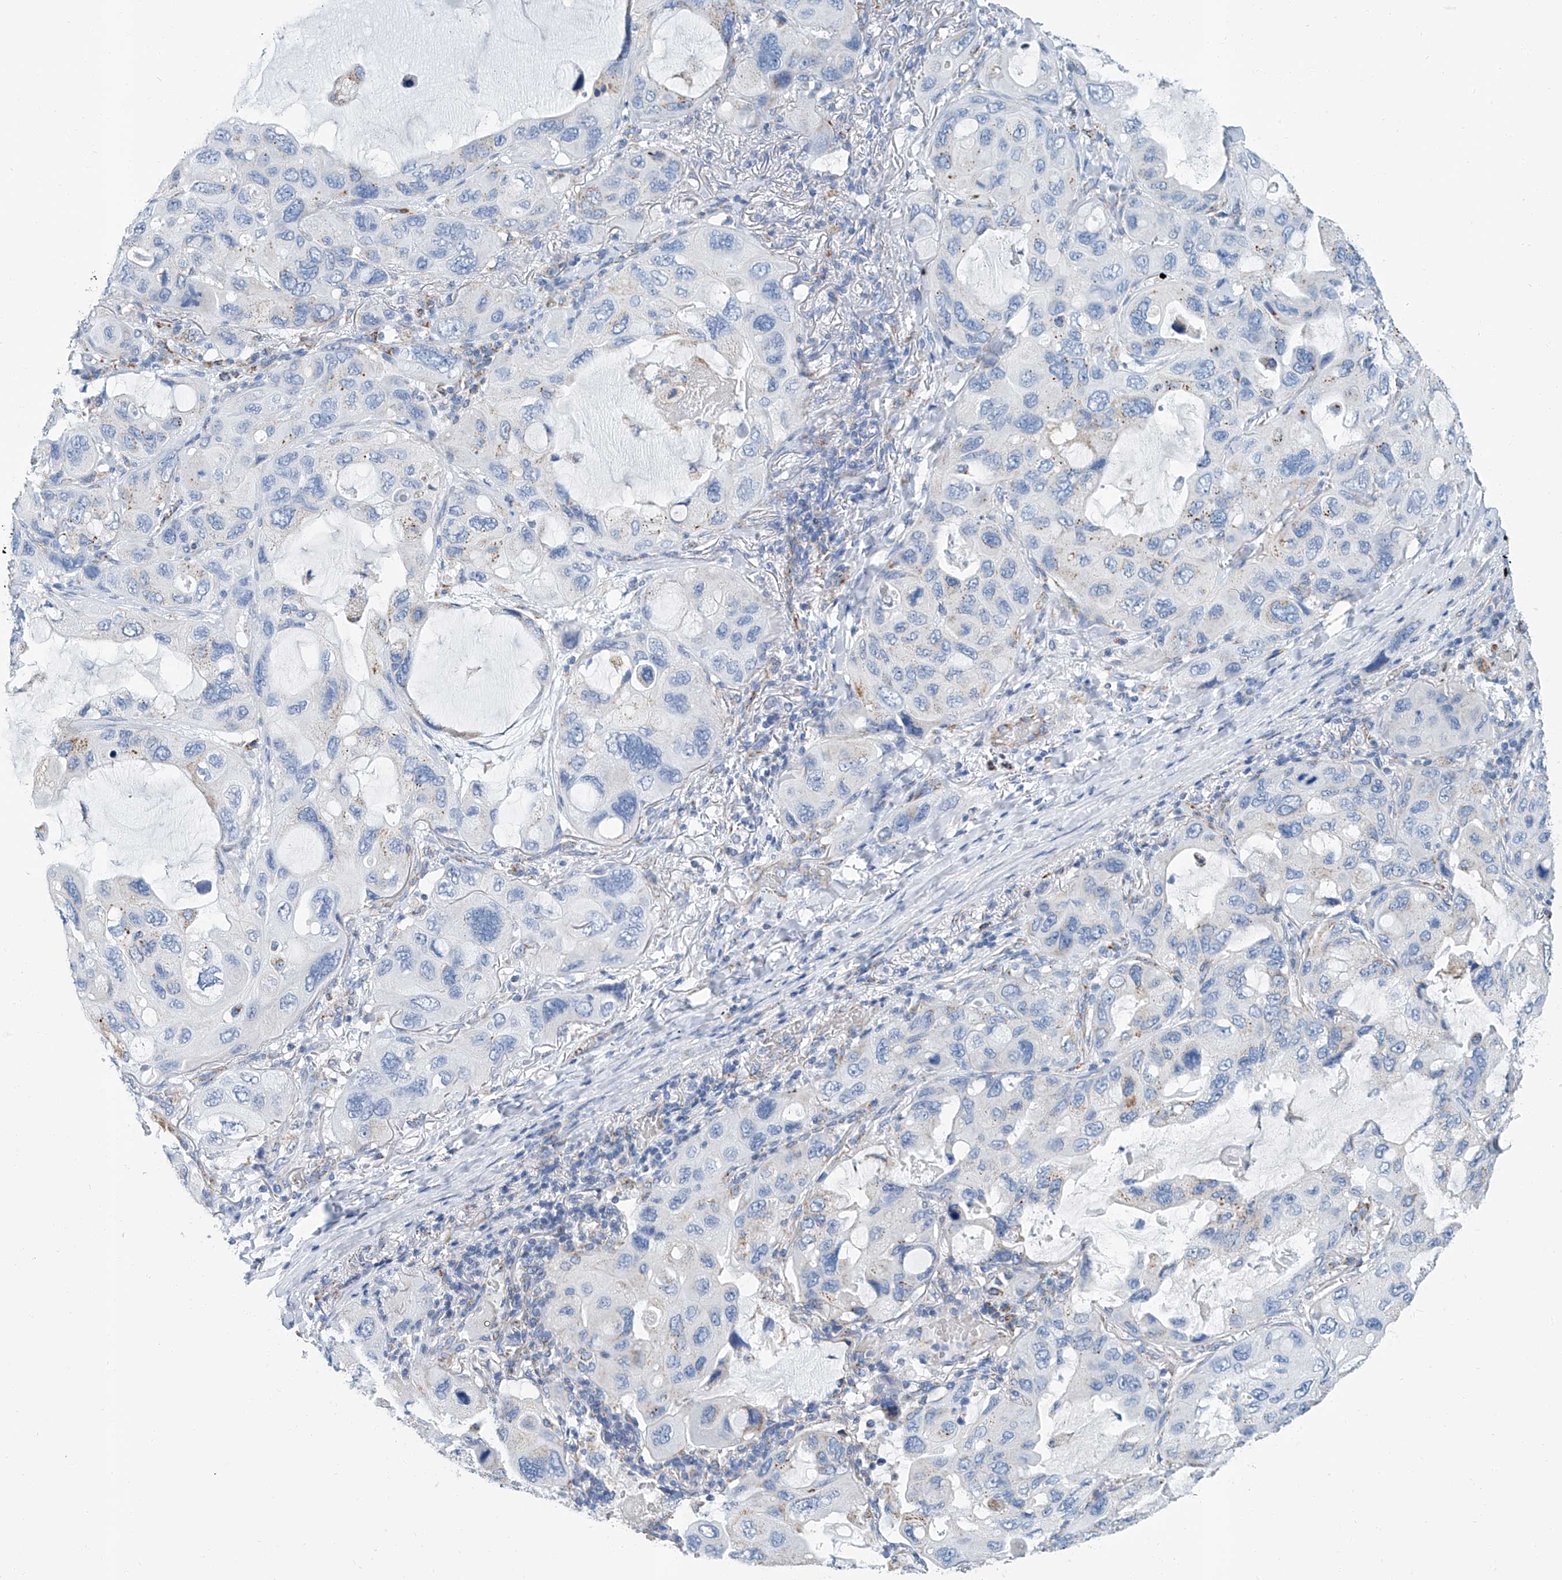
{"staining": {"intensity": "negative", "quantity": "none", "location": "none"}, "tissue": "lung cancer", "cell_type": "Tumor cells", "image_type": "cancer", "snomed": [{"axis": "morphology", "description": "Squamous cell carcinoma, NOS"}, {"axis": "topography", "description": "Lung"}], "caption": "IHC image of lung squamous cell carcinoma stained for a protein (brown), which demonstrates no positivity in tumor cells.", "gene": "MT-ND1", "patient": {"sex": "female", "age": 73}}